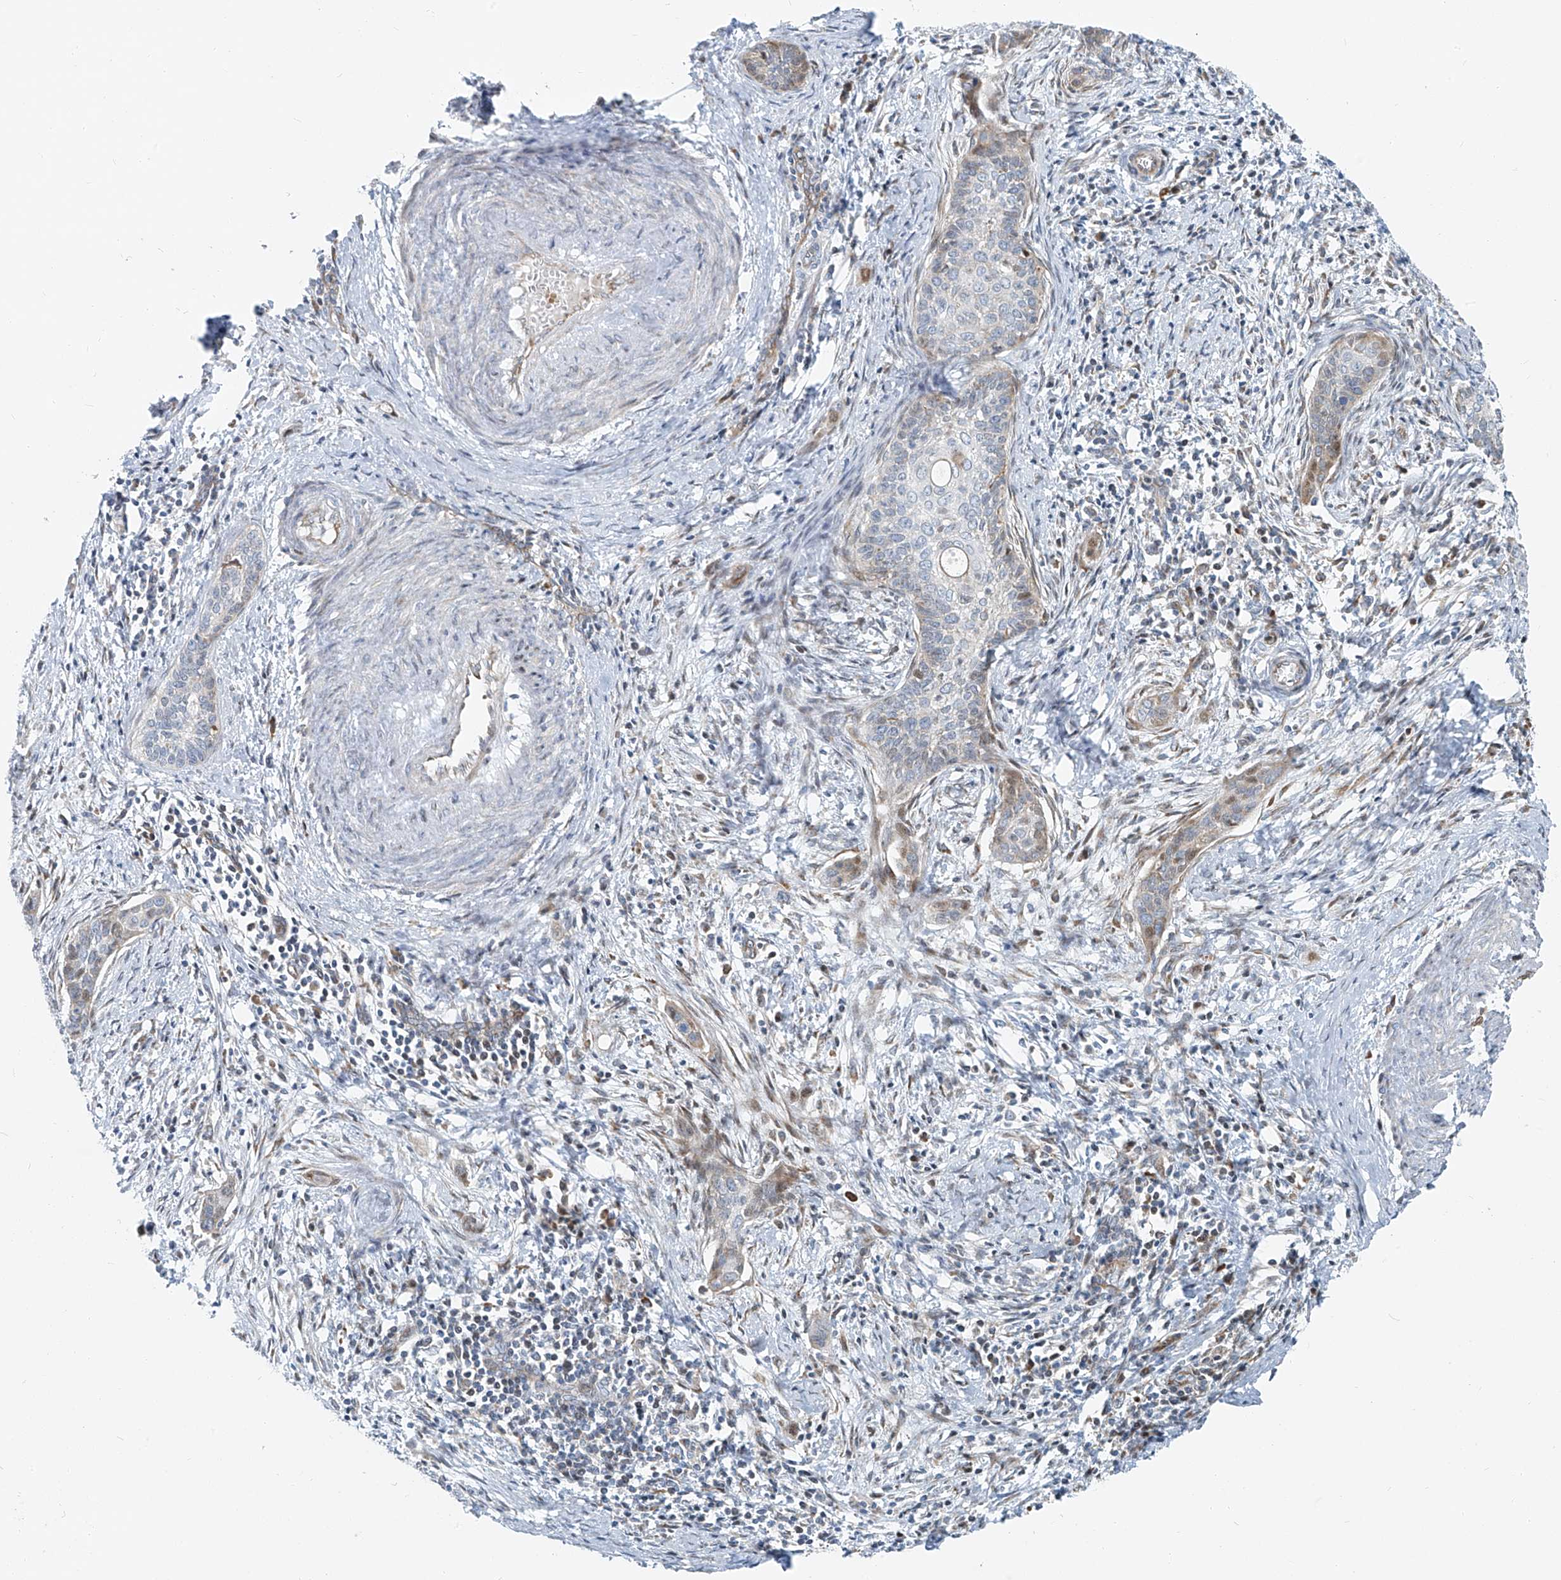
{"staining": {"intensity": "weak", "quantity": "<25%", "location": "cytoplasmic/membranous"}, "tissue": "cervical cancer", "cell_type": "Tumor cells", "image_type": "cancer", "snomed": [{"axis": "morphology", "description": "Squamous cell carcinoma, NOS"}, {"axis": "topography", "description": "Cervix"}], "caption": "There is no significant positivity in tumor cells of cervical cancer (squamous cell carcinoma).", "gene": "HIC2", "patient": {"sex": "female", "age": 33}}